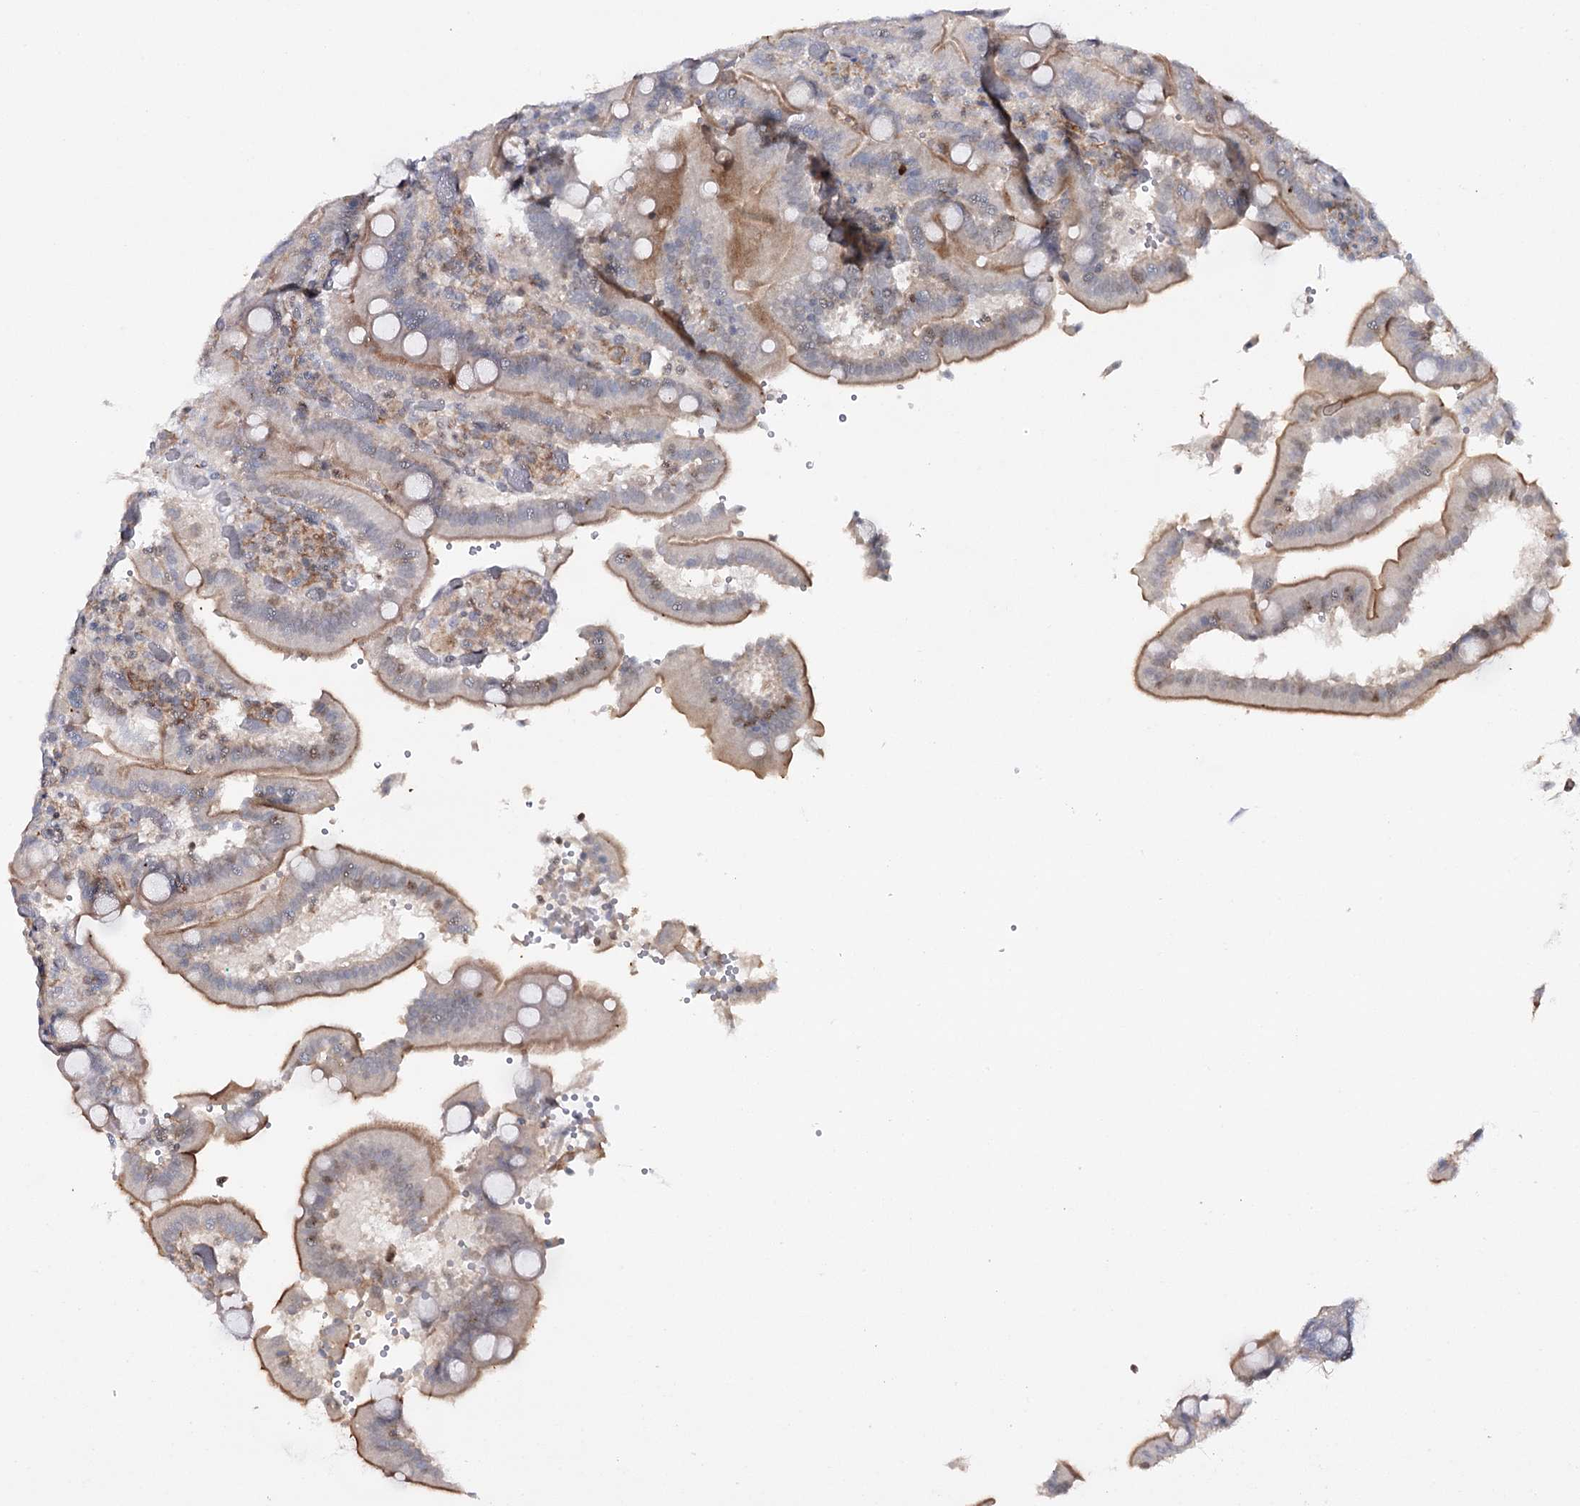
{"staining": {"intensity": "moderate", "quantity": "25%-75%", "location": "cytoplasmic/membranous,nuclear"}, "tissue": "duodenum", "cell_type": "Glandular cells", "image_type": "normal", "snomed": [{"axis": "morphology", "description": "Normal tissue, NOS"}, {"axis": "topography", "description": "Duodenum"}], "caption": "IHC histopathology image of unremarkable duodenum: human duodenum stained using immunohistochemistry (IHC) shows medium levels of moderate protein expression localized specifically in the cytoplasmic/membranous,nuclear of glandular cells, appearing as a cytoplasmic/membranous,nuclear brown color.", "gene": "ZC3H8", "patient": {"sex": "female", "age": 62}}